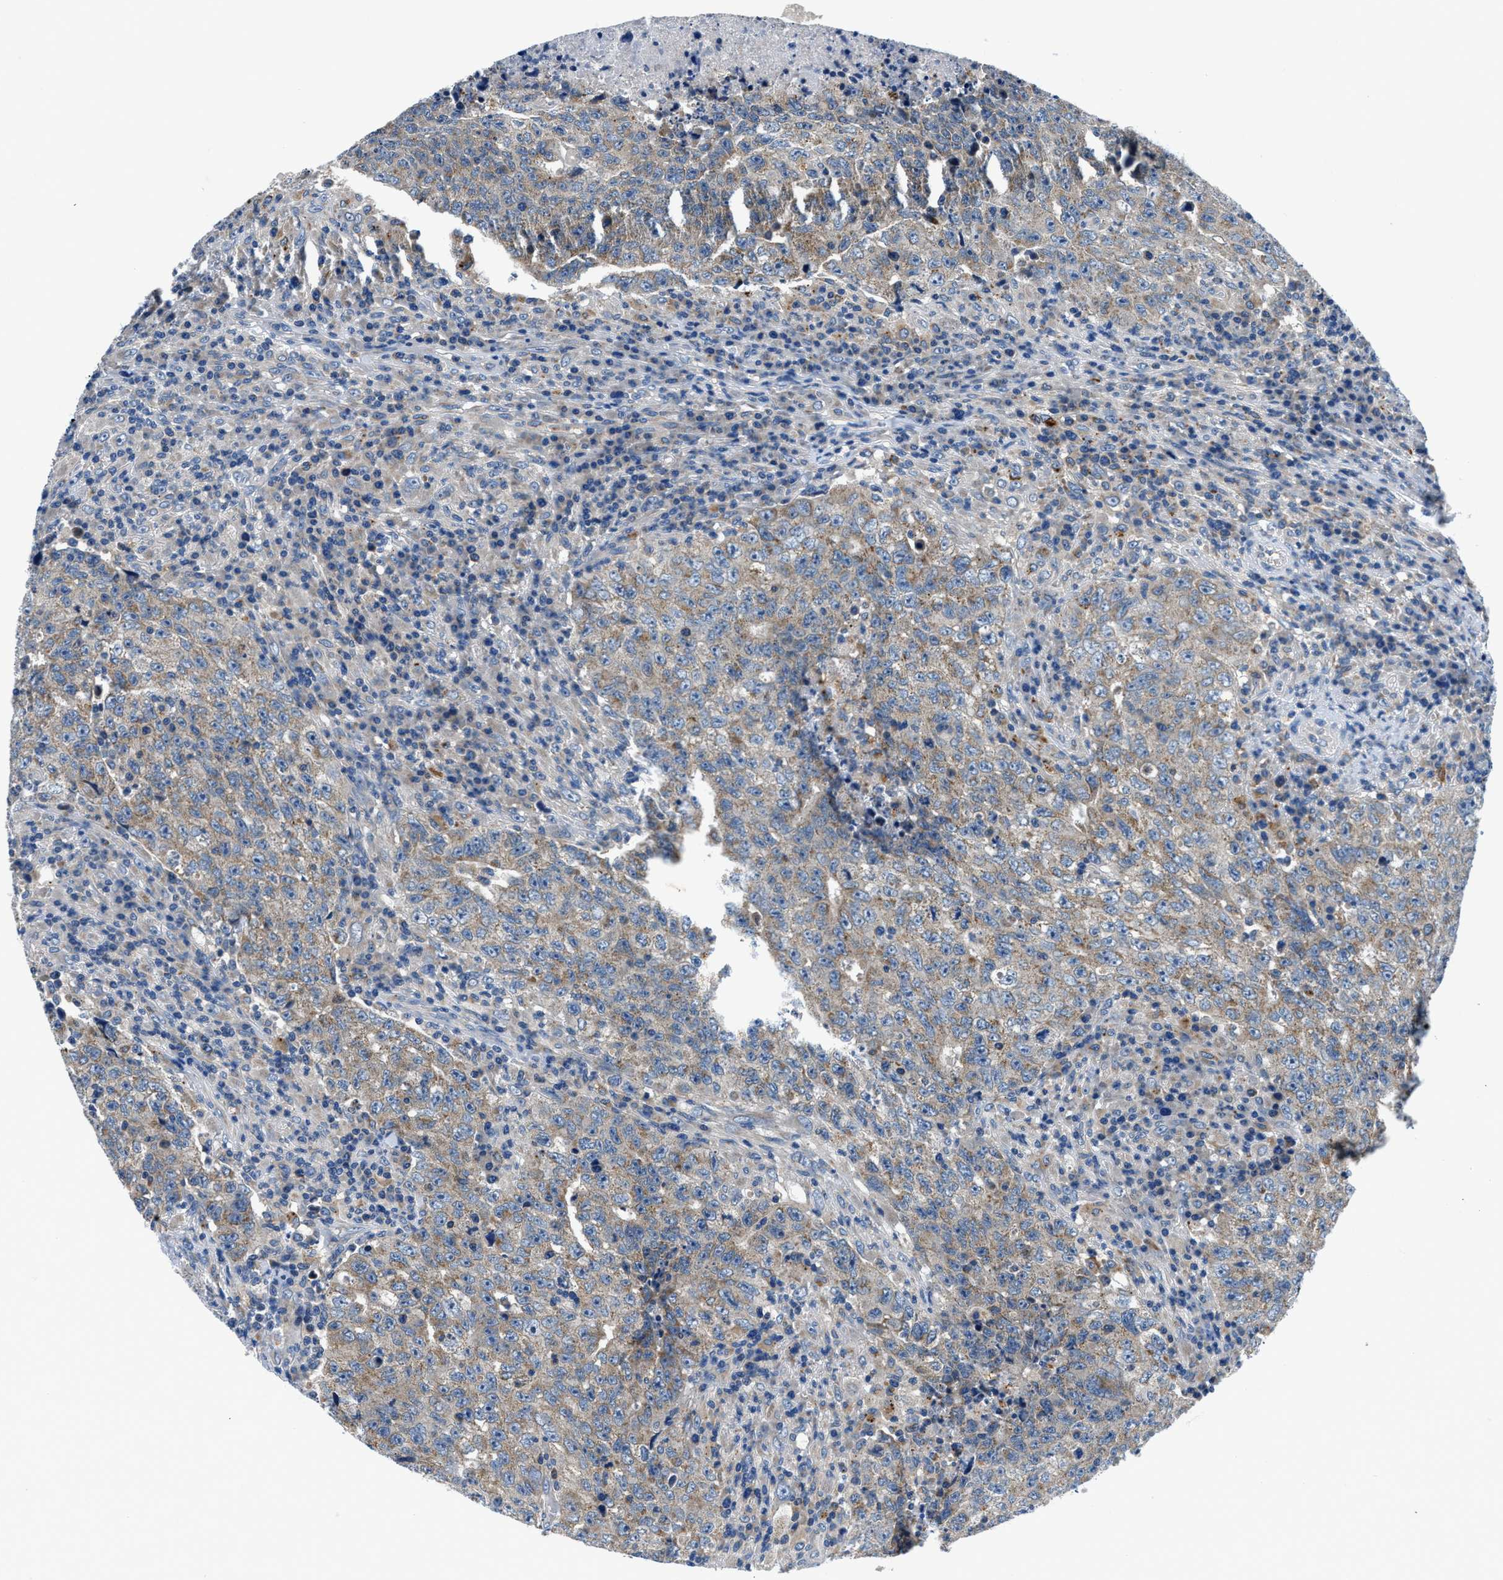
{"staining": {"intensity": "weak", "quantity": ">75%", "location": "cytoplasmic/membranous"}, "tissue": "testis cancer", "cell_type": "Tumor cells", "image_type": "cancer", "snomed": [{"axis": "morphology", "description": "Necrosis, NOS"}, {"axis": "morphology", "description": "Carcinoma, Embryonal, NOS"}, {"axis": "topography", "description": "Testis"}], "caption": "Testis embryonal carcinoma was stained to show a protein in brown. There is low levels of weak cytoplasmic/membranous staining in approximately >75% of tumor cells.", "gene": "ADGRE3", "patient": {"sex": "male", "age": 19}}